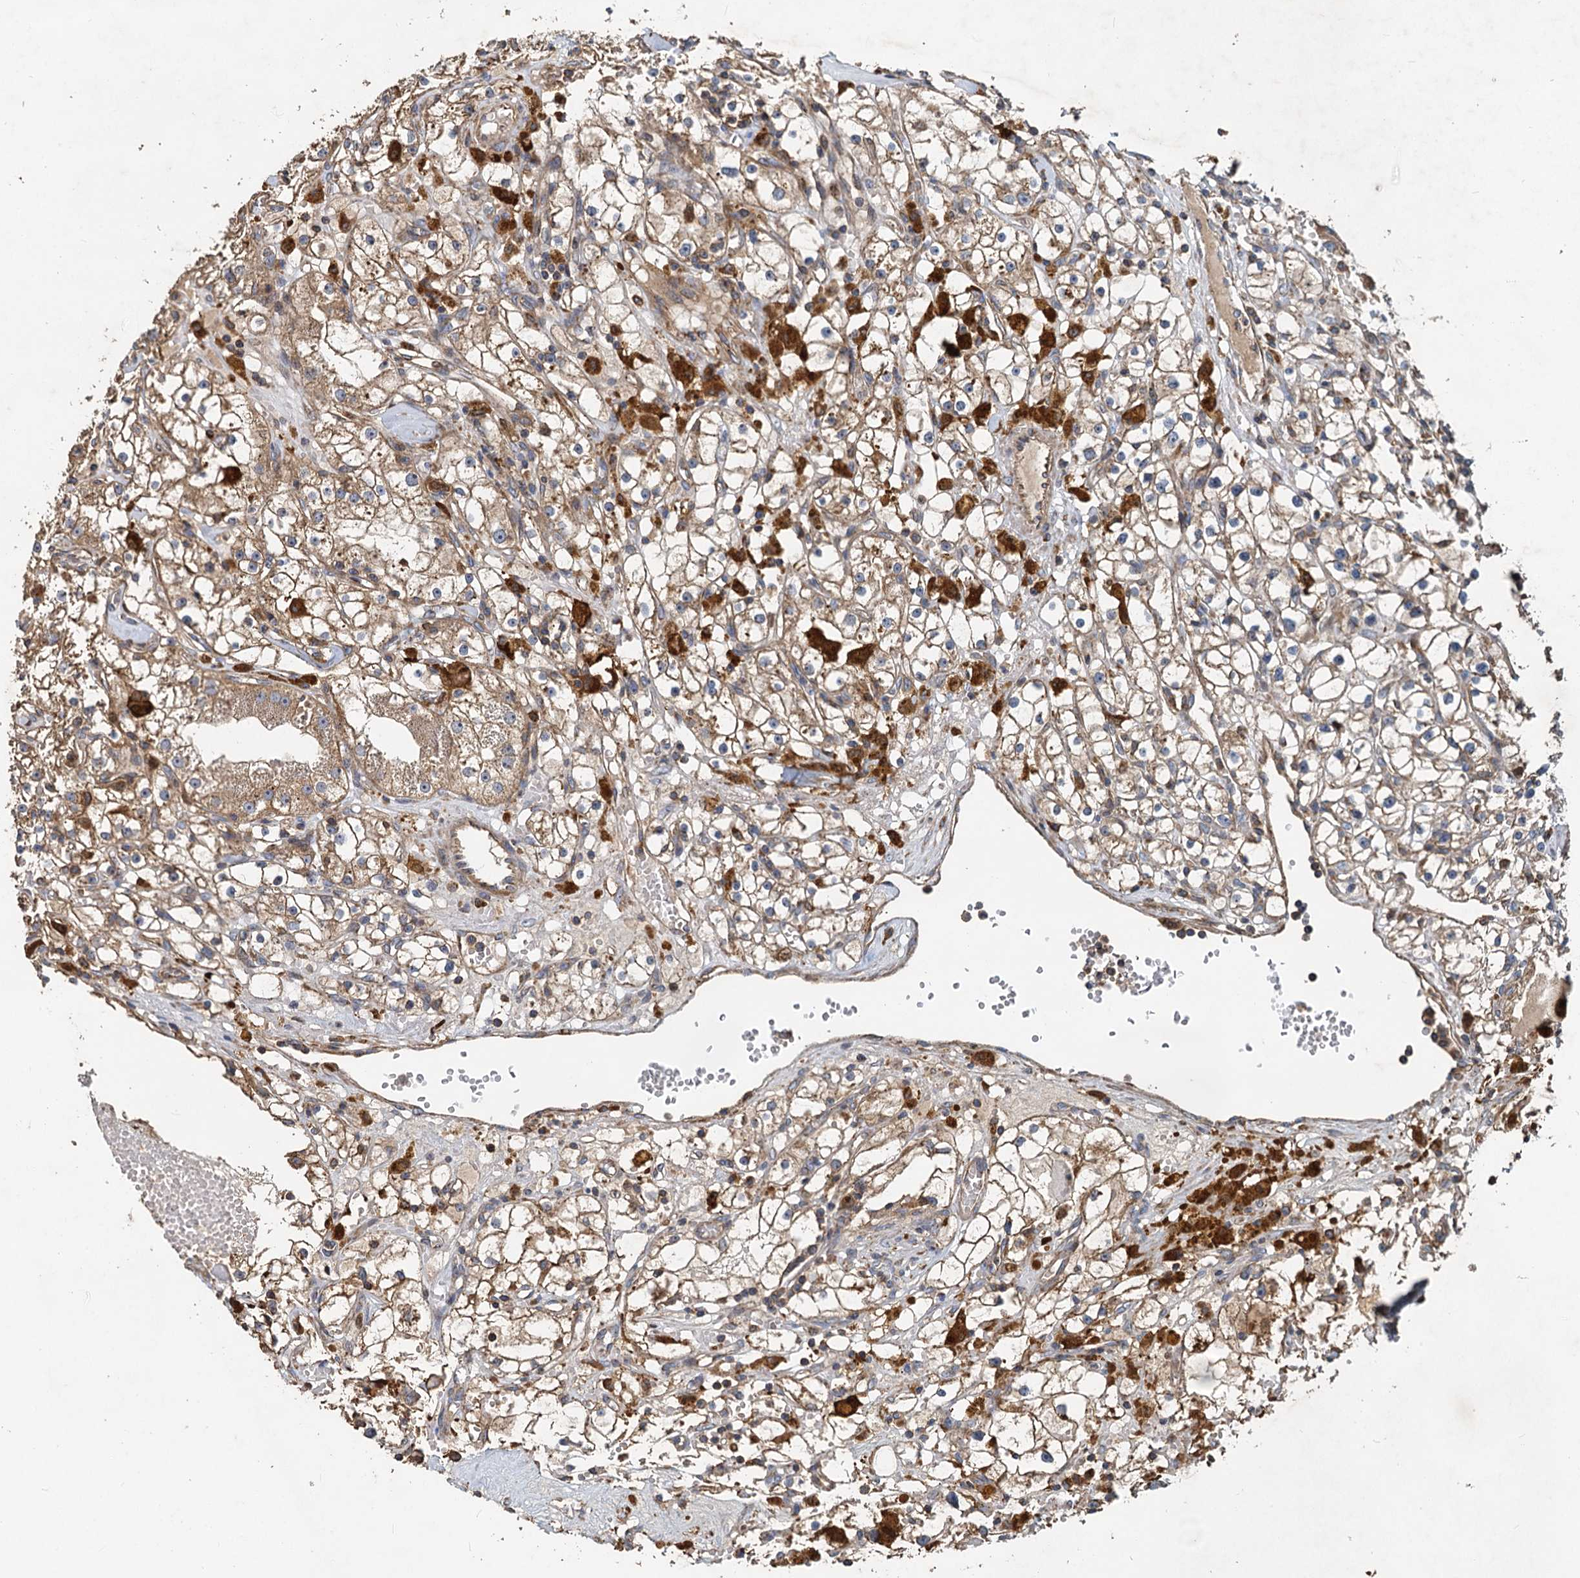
{"staining": {"intensity": "moderate", "quantity": ">75%", "location": "cytoplasmic/membranous"}, "tissue": "renal cancer", "cell_type": "Tumor cells", "image_type": "cancer", "snomed": [{"axis": "morphology", "description": "Adenocarcinoma, NOS"}, {"axis": "topography", "description": "Kidney"}], "caption": "Immunohistochemical staining of human adenocarcinoma (renal) demonstrates moderate cytoplasmic/membranous protein positivity in about >75% of tumor cells. The protein is shown in brown color, while the nuclei are stained blue.", "gene": "SDS", "patient": {"sex": "male", "age": 56}}